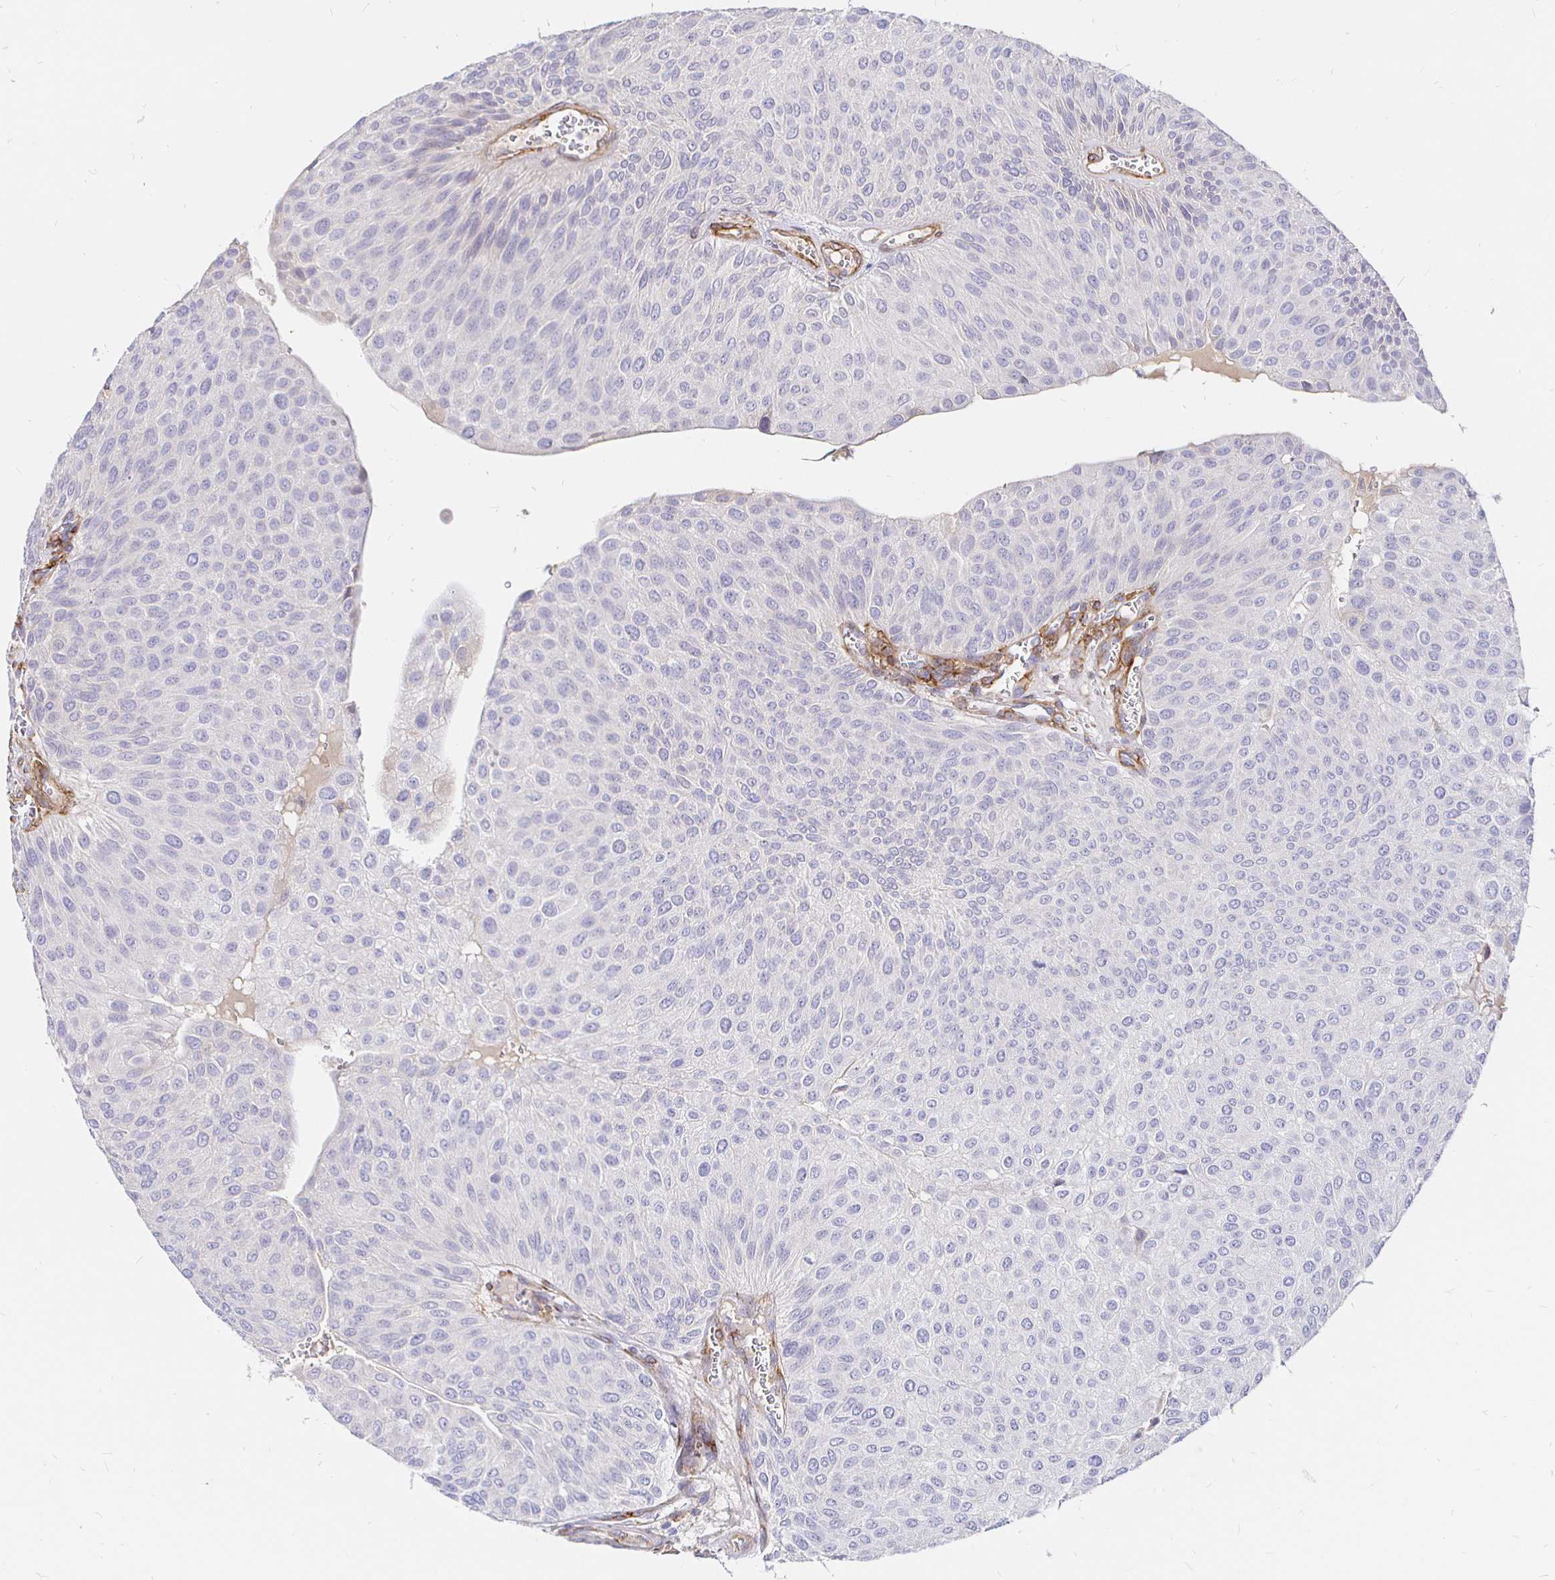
{"staining": {"intensity": "negative", "quantity": "none", "location": "none"}, "tissue": "urothelial cancer", "cell_type": "Tumor cells", "image_type": "cancer", "snomed": [{"axis": "morphology", "description": "Urothelial carcinoma, NOS"}, {"axis": "topography", "description": "Urinary bladder"}], "caption": "DAB immunohistochemical staining of human transitional cell carcinoma demonstrates no significant positivity in tumor cells.", "gene": "PALM2AKAP2", "patient": {"sex": "male", "age": 67}}